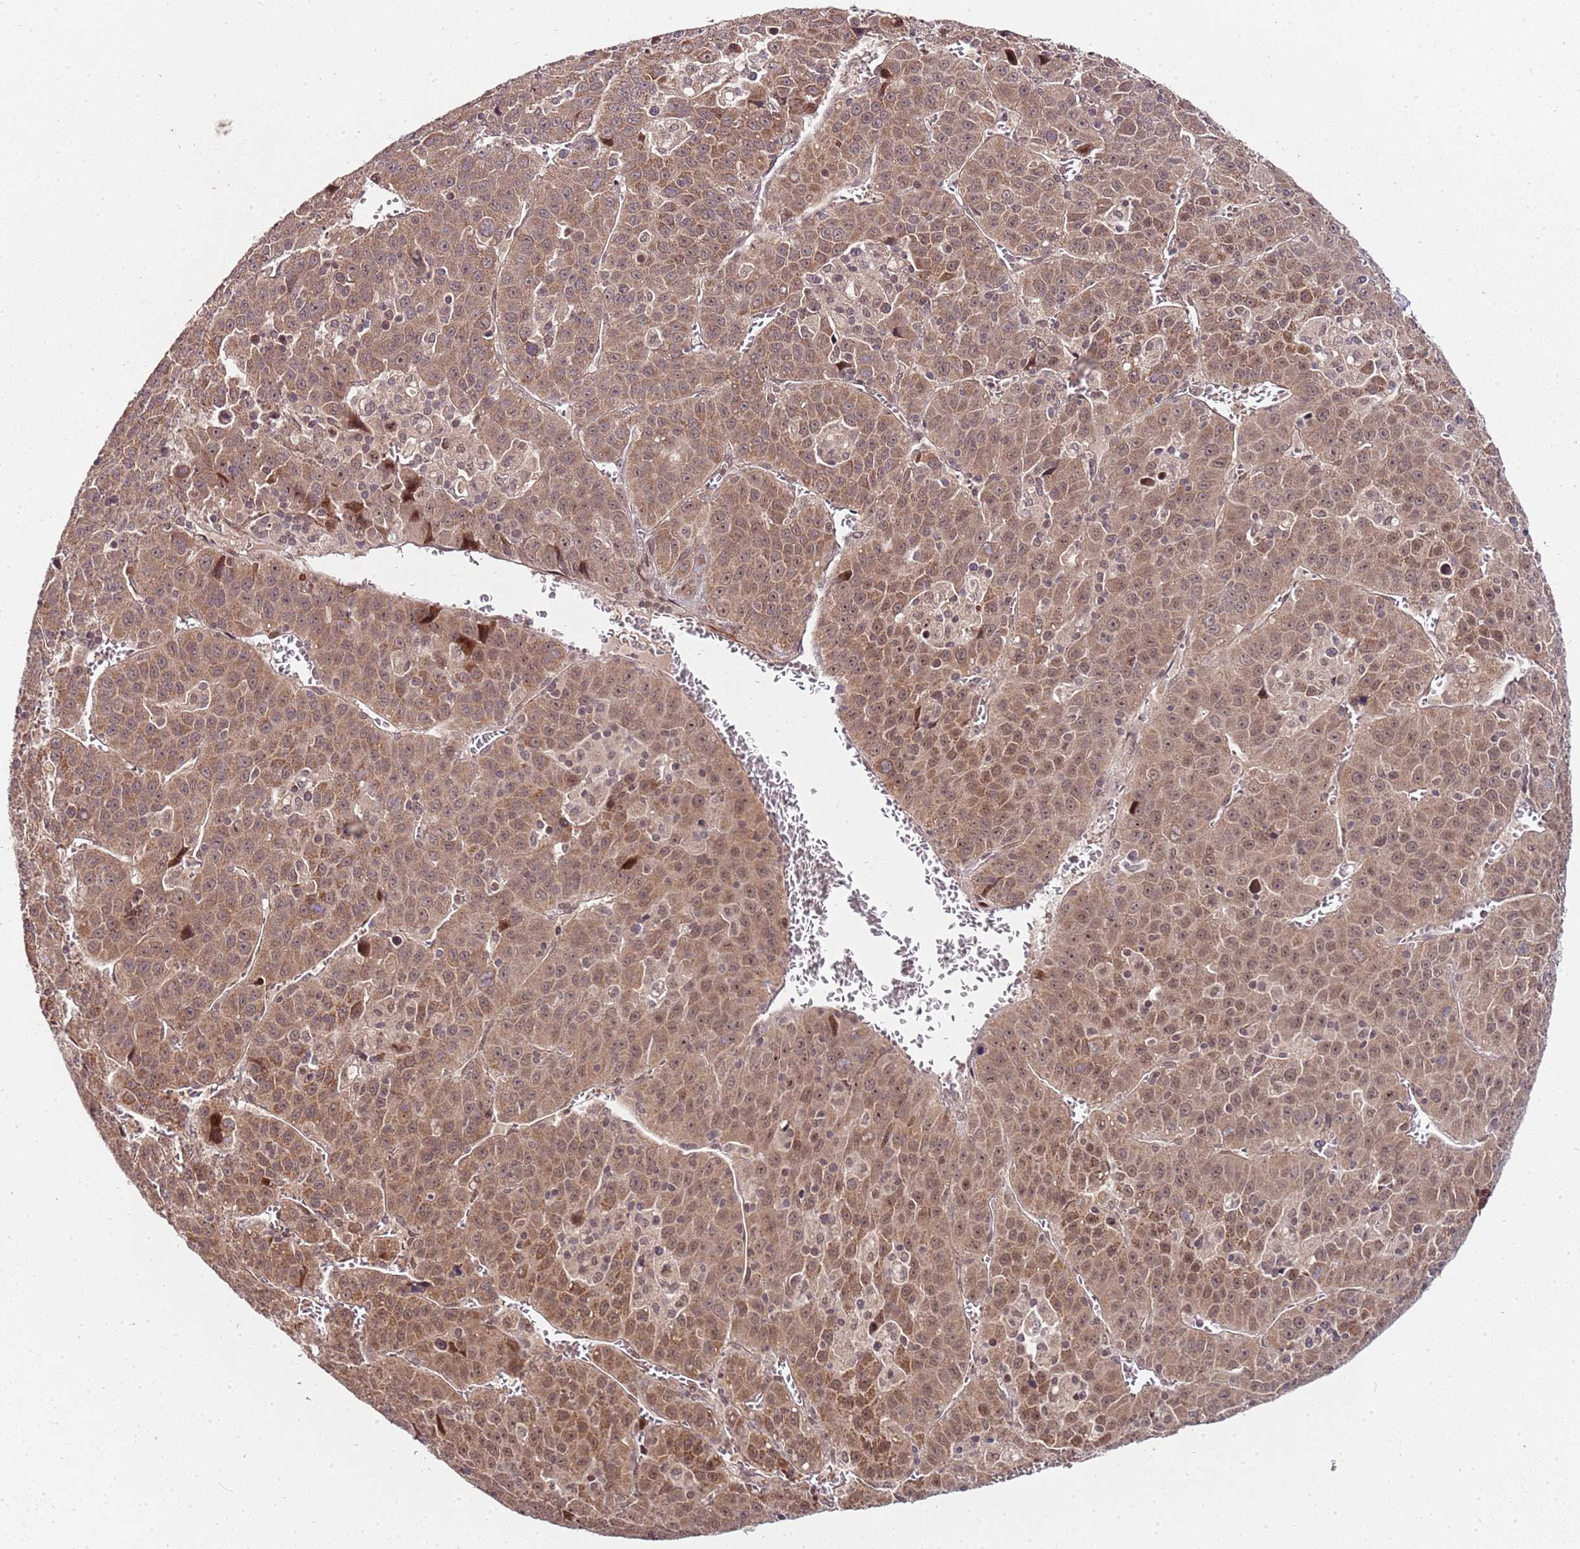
{"staining": {"intensity": "moderate", "quantity": ">75%", "location": "cytoplasmic/membranous,nuclear"}, "tissue": "liver cancer", "cell_type": "Tumor cells", "image_type": "cancer", "snomed": [{"axis": "morphology", "description": "Carcinoma, Hepatocellular, NOS"}, {"axis": "topography", "description": "Liver"}], "caption": "Brown immunohistochemical staining in liver cancer (hepatocellular carcinoma) exhibits moderate cytoplasmic/membranous and nuclear positivity in approximately >75% of tumor cells.", "gene": "EDC3", "patient": {"sex": "female", "age": 53}}